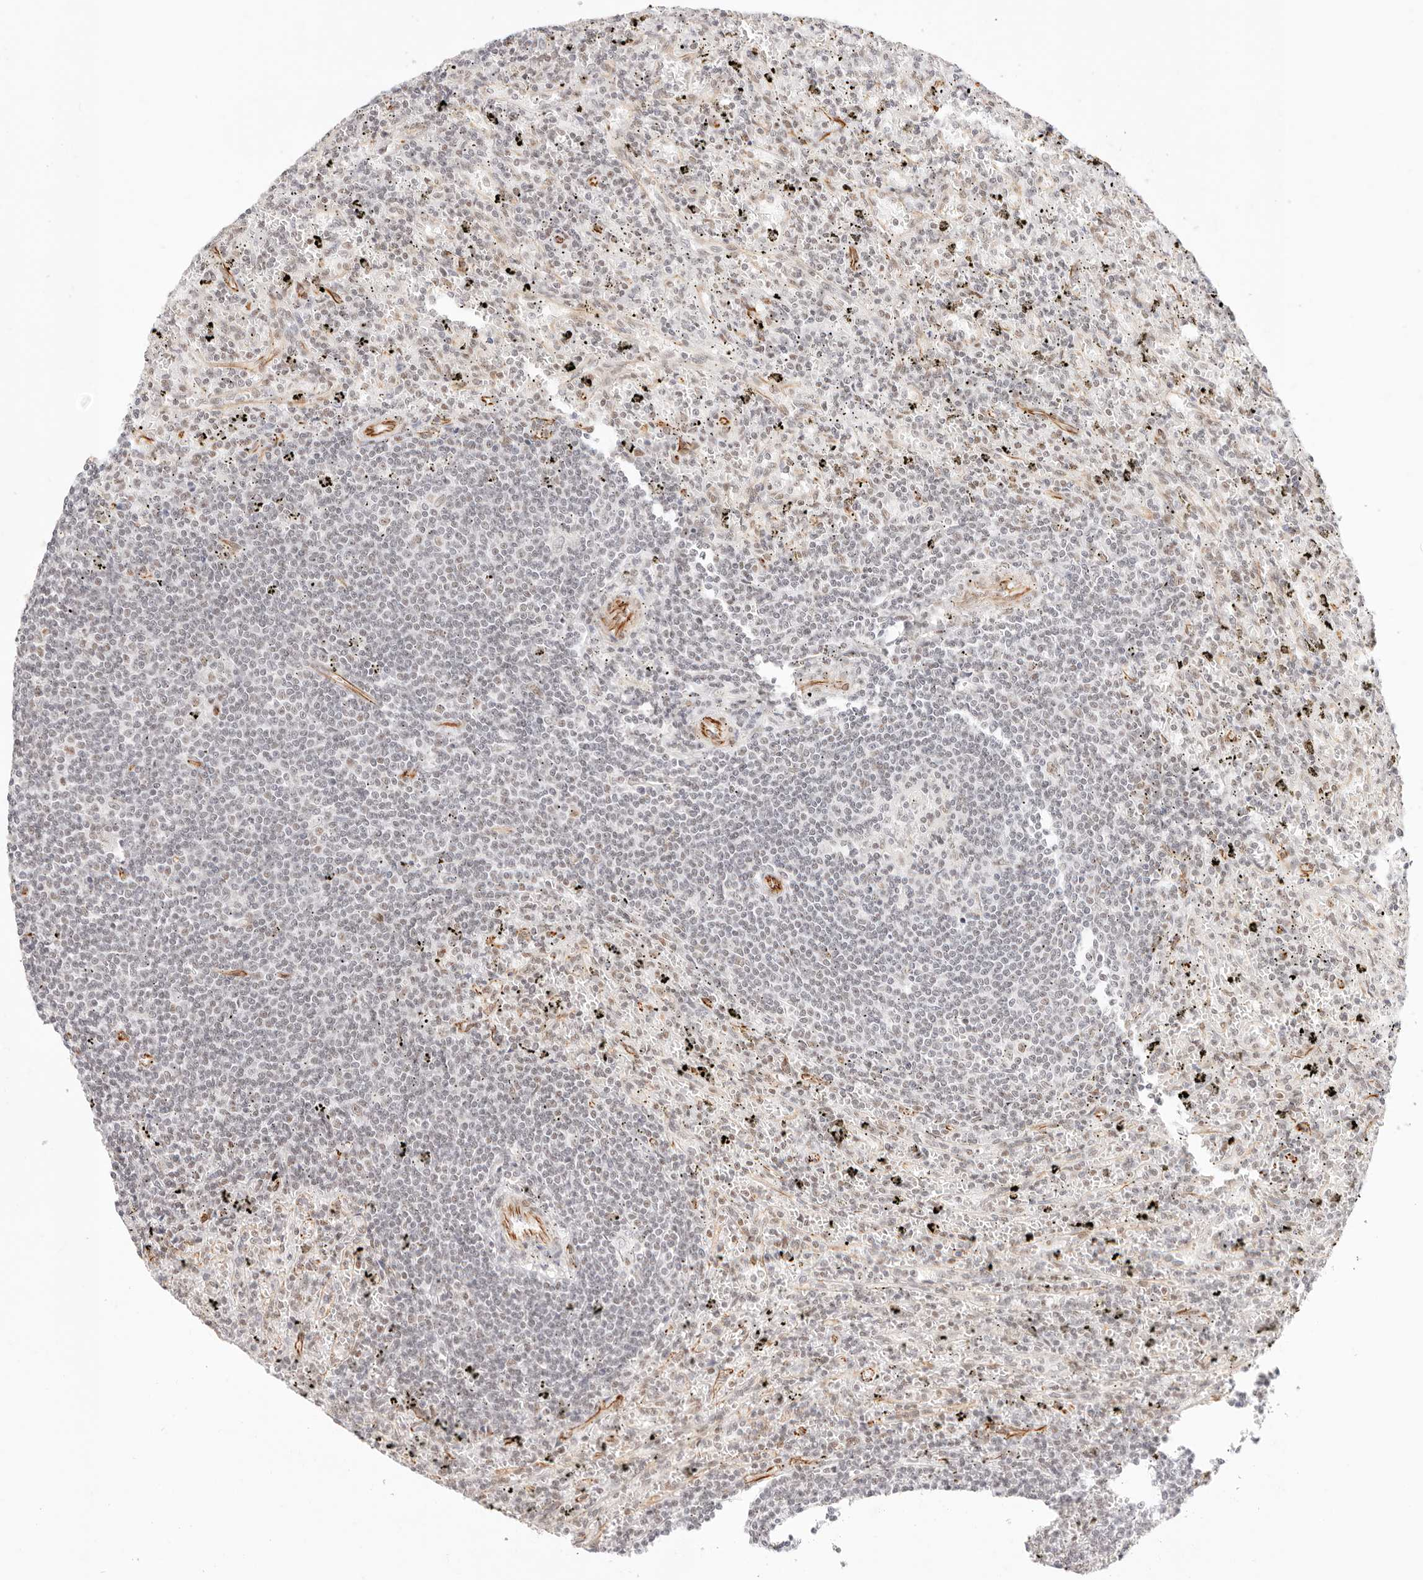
{"staining": {"intensity": "negative", "quantity": "none", "location": "none"}, "tissue": "lymphoma", "cell_type": "Tumor cells", "image_type": "cancer", "snomed": [{"axis": "morphology", "description": "Malignant lymphoma, non-Hodgkin's type, Low grade"}, {"axis": "topography", "description": "Spleen"}], "caption": "Micrograph shows no significant protein positivity in tumor cells of lymphoma.", "gene": "ZC3H11A", "patient": {"sex": "male", "age": 76}}